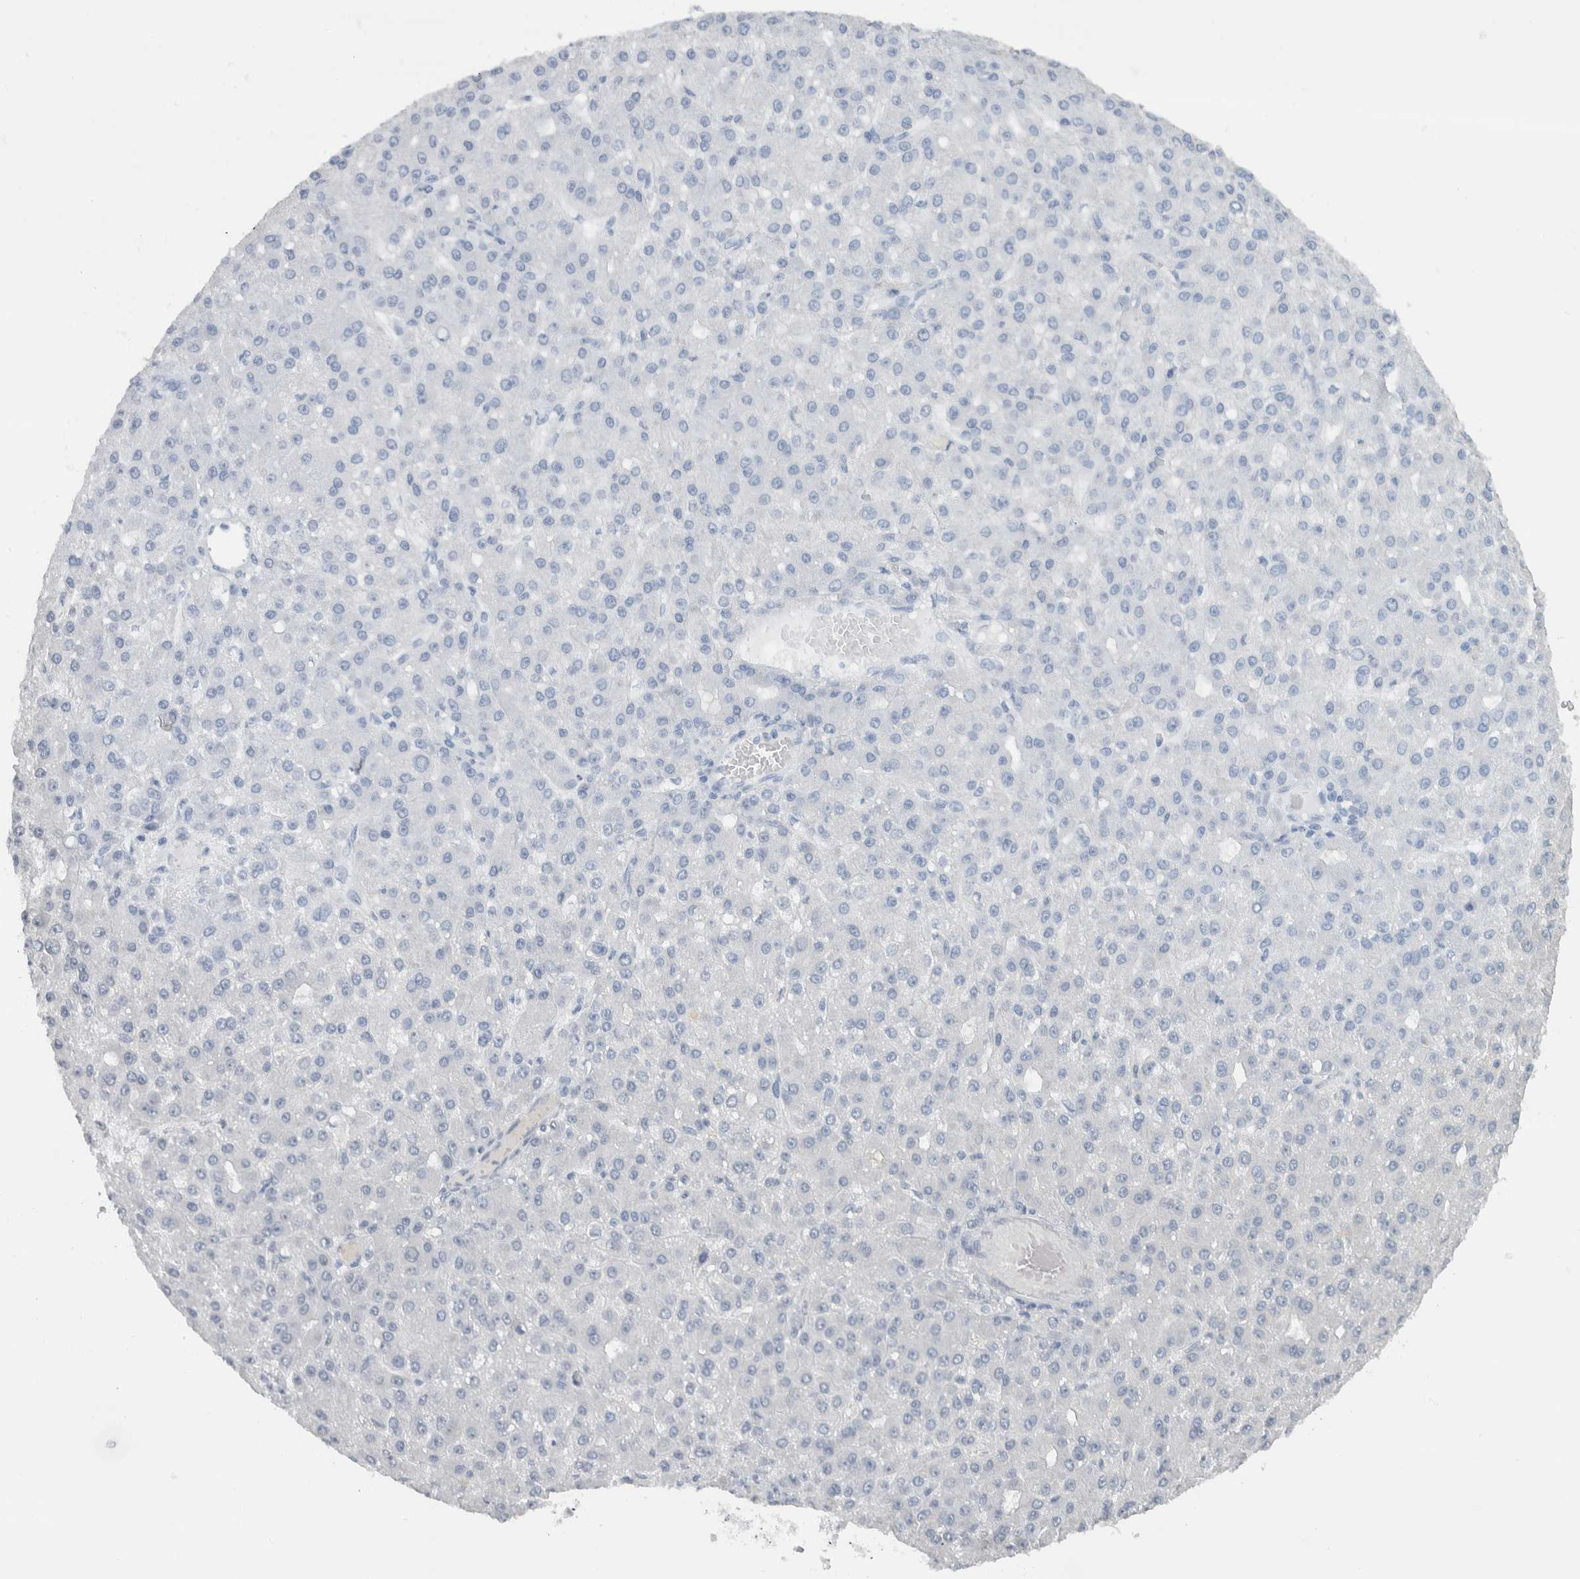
{"staining": {"intensity": "negative", "quantity": "none", "location": "none"}, "tissue": "liver cancer", "cell_type": "Tumor cells", "image_type": "cancer", "snomed": [{"axis": "morphology", "description": "Carcinoma, Hepatocellular, NOS"}, {"axis": "topography", "description": "Liver"}], "caption": "Hepatocellular carcinoma (liver) stained for a protein using immunohistochemistry (IHC) demonstrates no staining tumor cells.", "gene": "NEFM", "patient": {"sex": "male", "age": 67}}